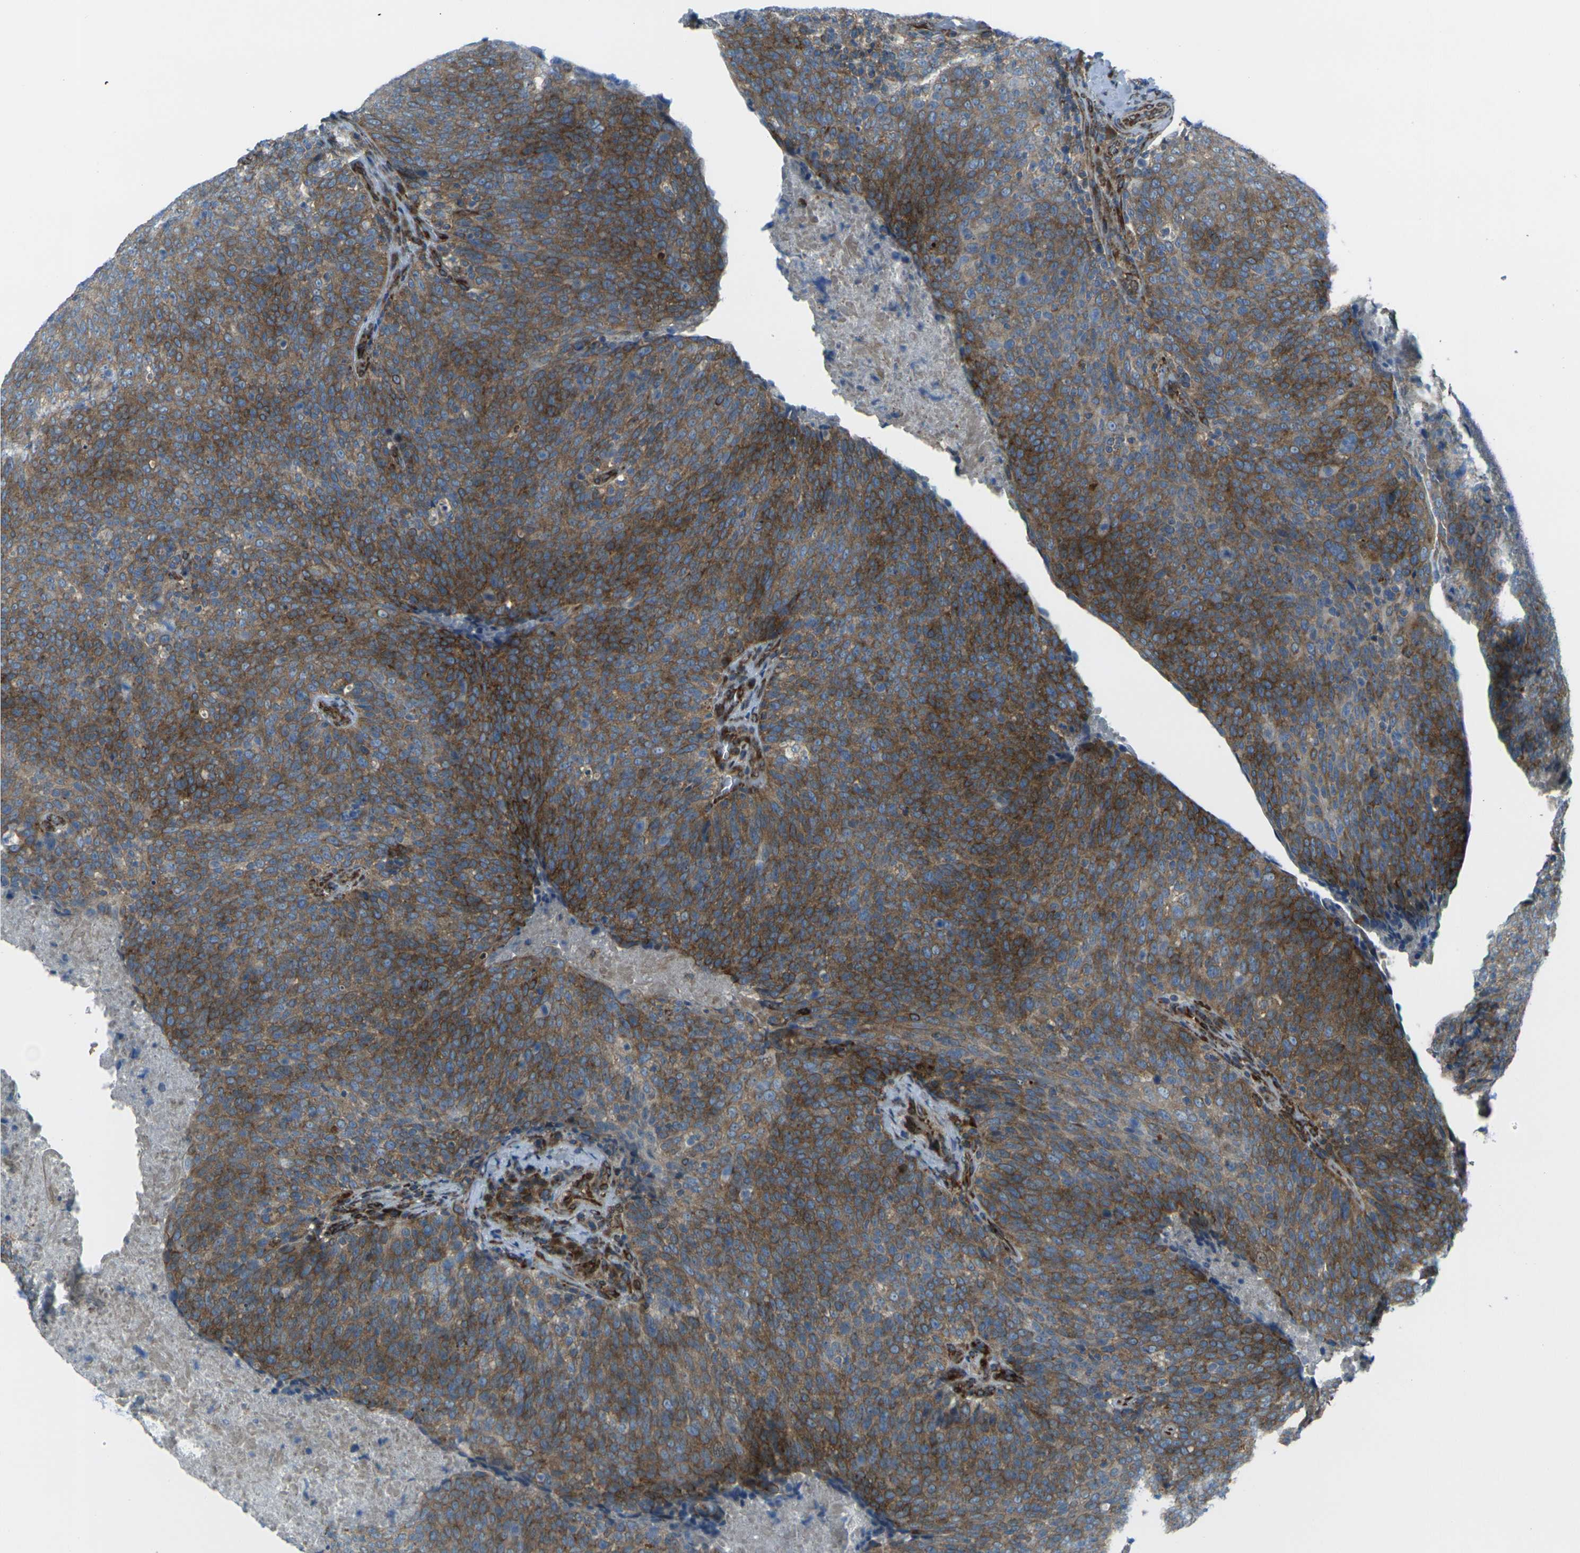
{"staining": {"intensity": "moderate", "quantity": ">75%", "location": "cytoplasmic/membranous"}, "tissue": "head and neck cancer", "cell_type": "Tumor cells", "image_type": "cancer", "snomed": [{"axis": "morphology", "description": "Squamous cell carcinoma, NOS"}, {"axis": "morphology", "description": "Squamous cell carcinoma, metastatic, NOS"}, {"axis": "topography", "description": "Lymph node"}, {"axis": "topography", "description": "Head-Neck"}], "caption": "Head and neck squamous cell carcinoma was stained to show a protein in brown. There is medium levels of moderate cytoplasmic/membranous staining in about >75% of tumor cells. (brown staining indicates protein expression, while blue staining denotes nuclei).", "gene": "CELSR2", "patient": {"sex": "male", "age": 62}}